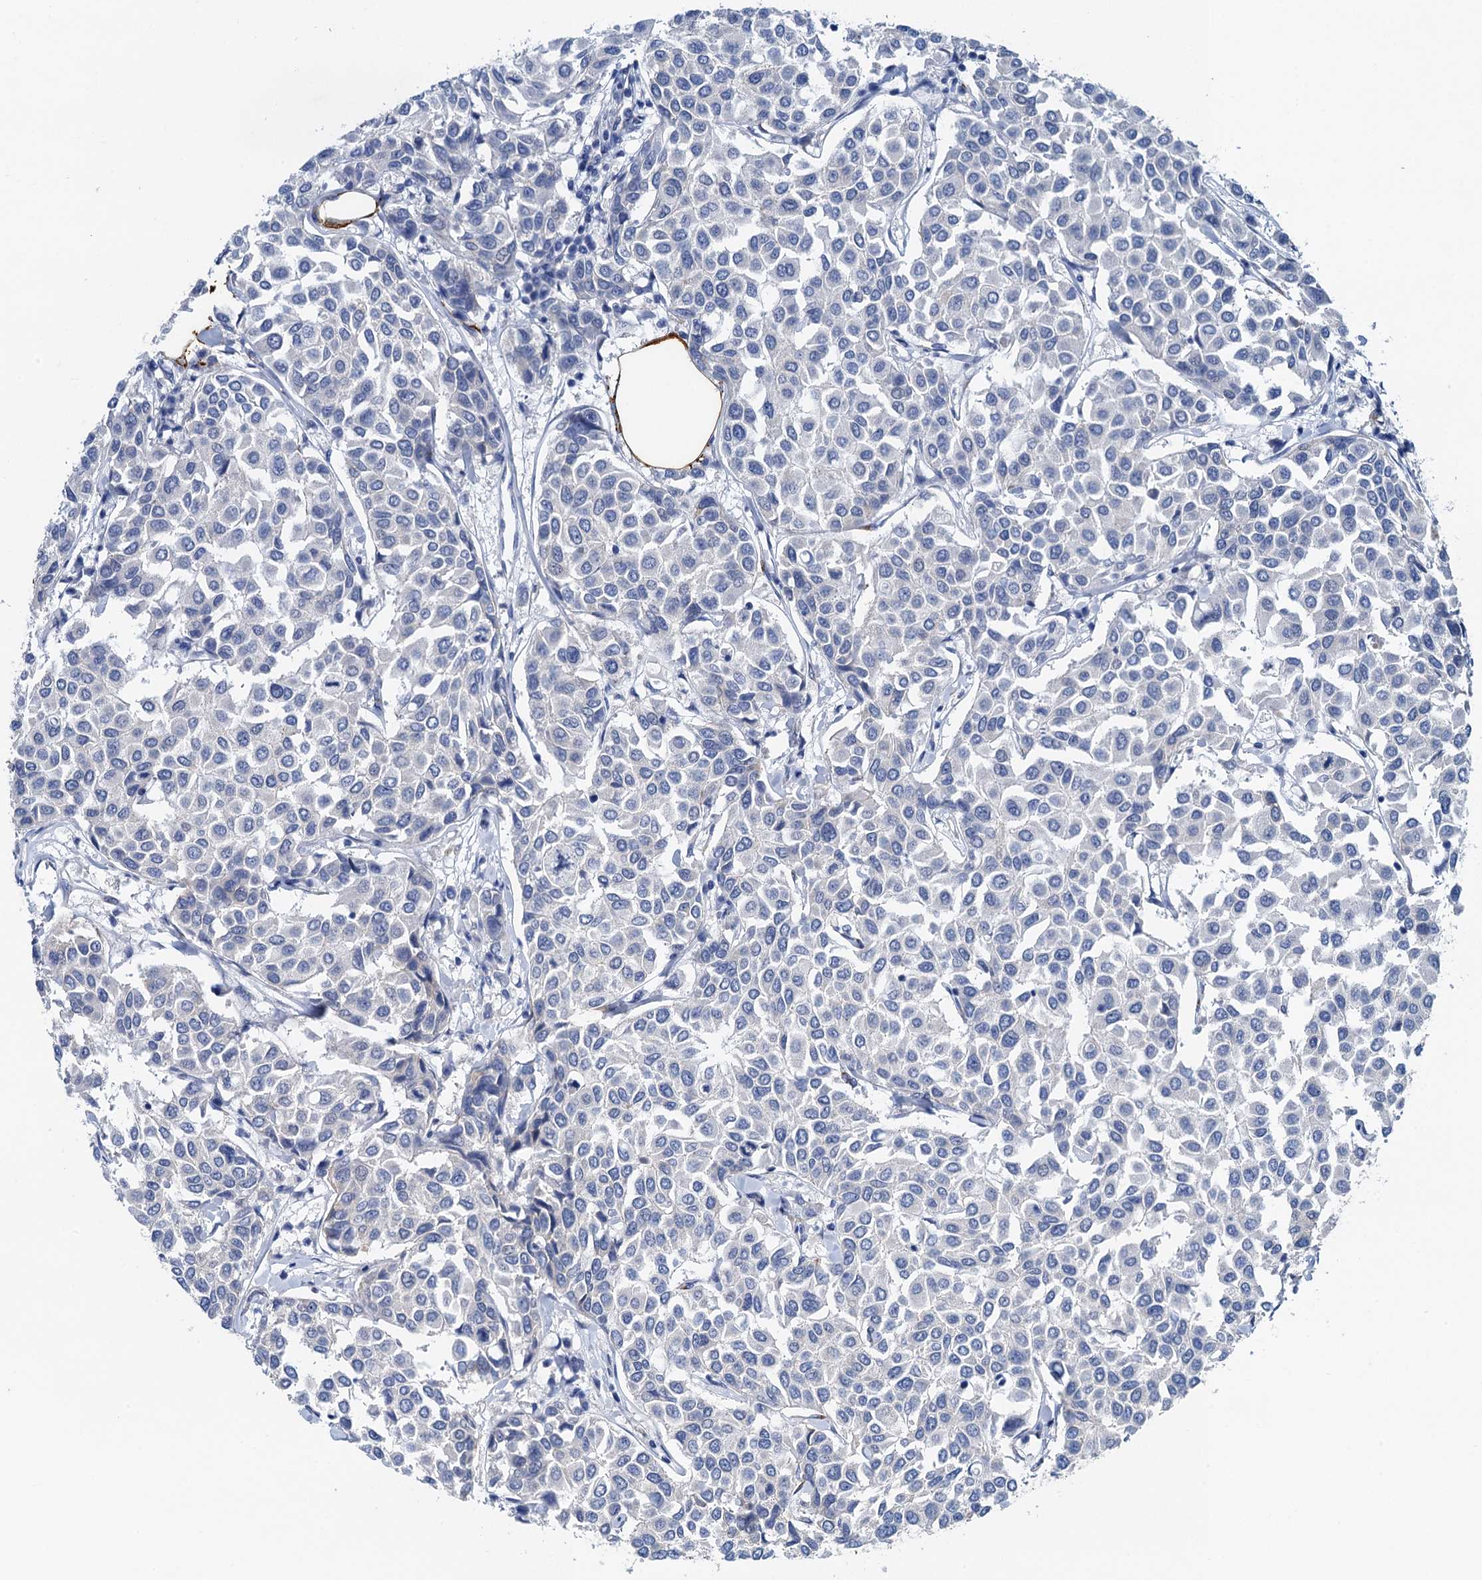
{"staining": {"intensity": "negative", "quantity": "none", "location": "none"}, "tissue": "breast cancer", "cell_type": "Tumor cells", "image_type": "cancer", "snomed": [{"axis": "morphology", "description": "Duct carcinoma"}, {"axis": "topography", "description": "Breast"}], "caption": "A high-resolution histopathology image shows IHC staining of breast cancer (infiltrating ductal carcinoma), which shows no significant staining in tumor cells. (DAB immunohistochemistry (IHC) with hematoxylin counter stain).", "gene": "NBEA", "patient": {"sex": "female", "age": 55}}